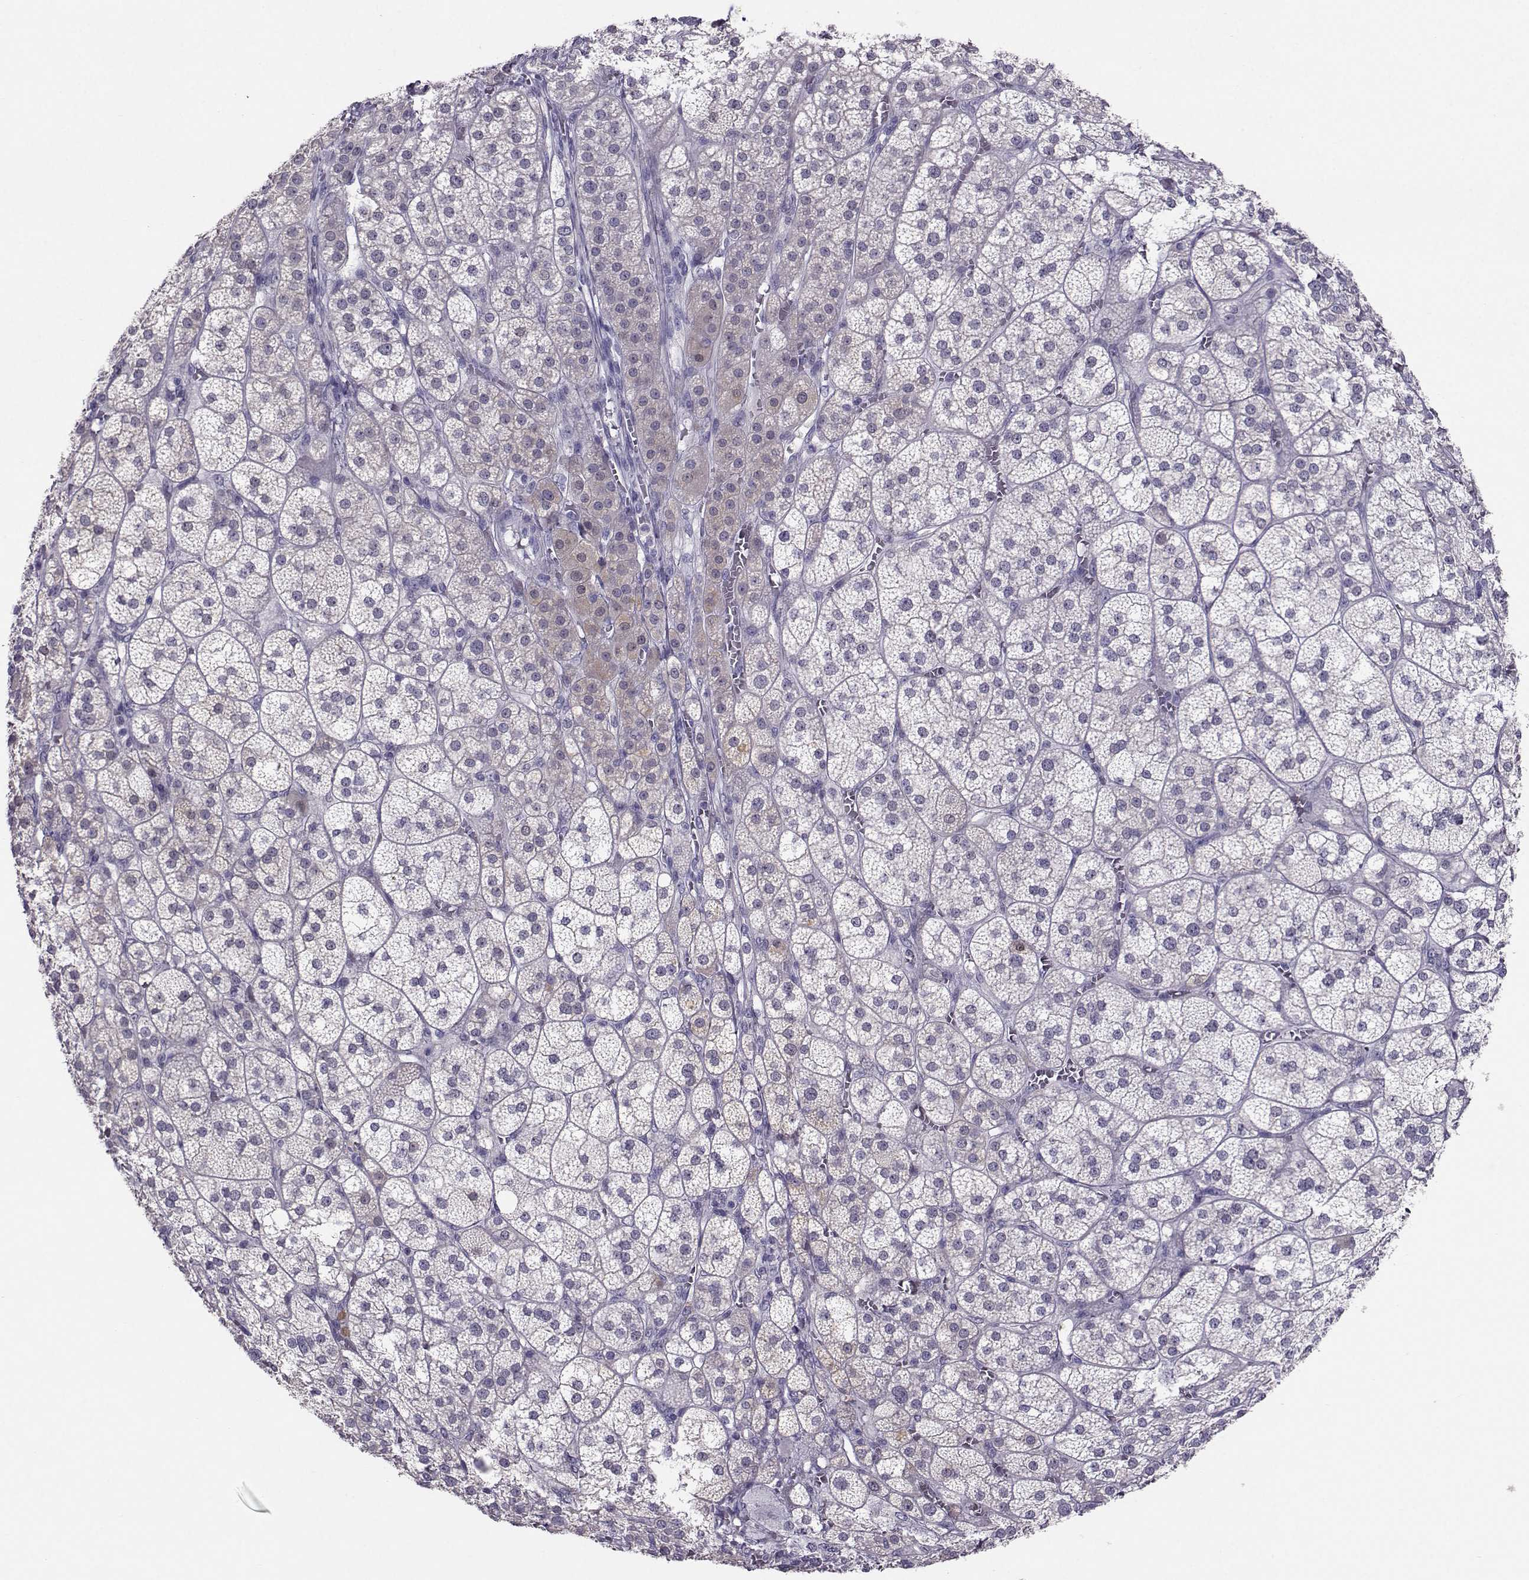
{"staining": {"intensity": "moderate", "quantity": "<25%", "location": "cytoplasmic/membranous"}, "tissue": "adrenal gland", "cell_type": "Glandular cells", "image_type": "normal", "snomed": [{"axis": "morphology", "description": "Normal tissue, NOS"}, {"axis": "topography", "description": "Adrenal gland"}], "caption": "High-magnification brightfield microscopy of benign adrenal gland stained with DAB (brown) and counterstained with hematoxylin (blue). glandular cells exhibit moderate cytoplasmic/membranous staining is present in approximately<25% of cells.", "gene": "PGK1", "patient": {"sex": "female", "age": 60}}